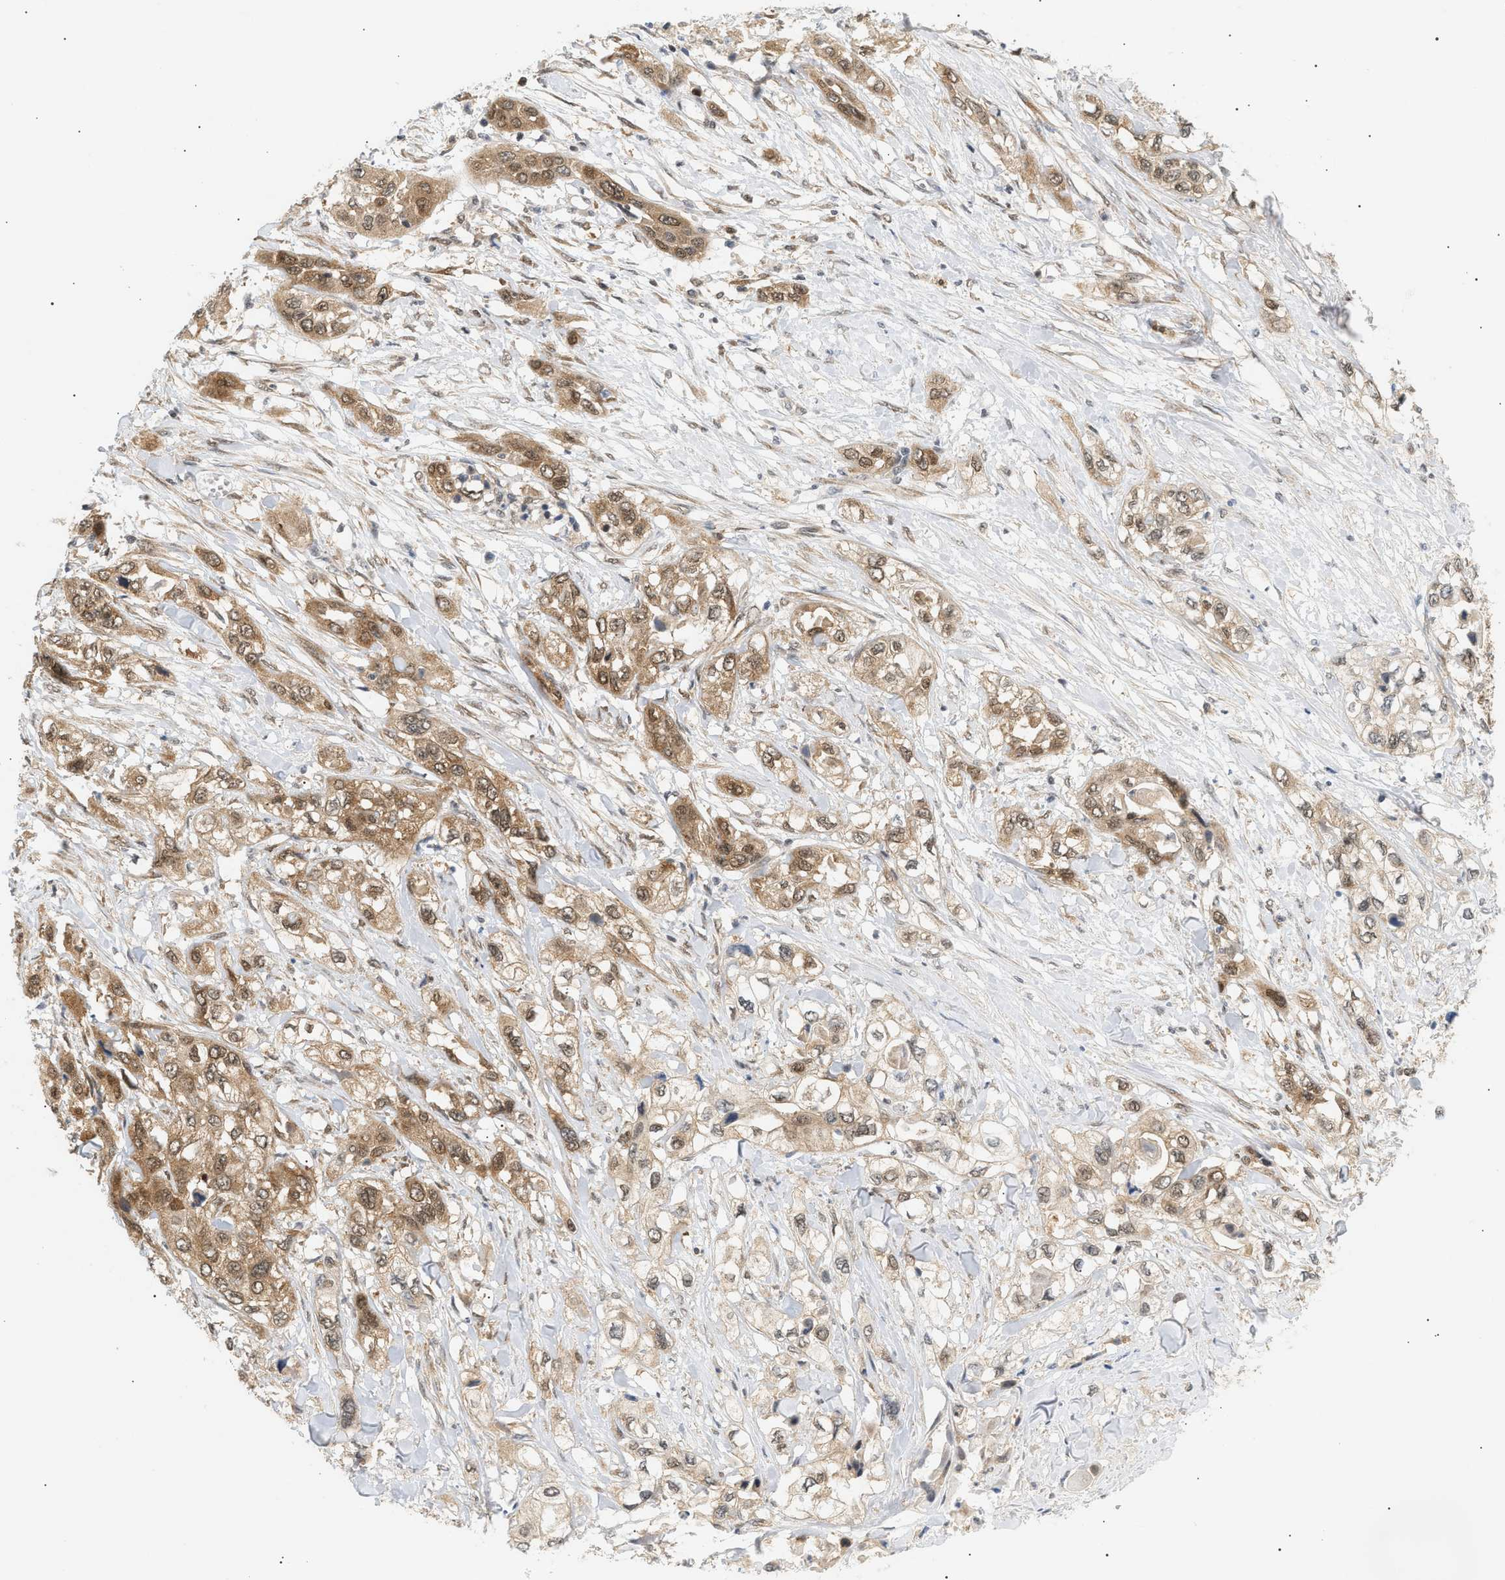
{"staining": {"intensity": "moderate", "quantity": ">75%", "location": "cytoplasmic/membranous,nuclear"}, "tissue": "pancreatic cancer", "cell_type": "Tumor cells", "image_type": "cancer", "snomed": [{"axis": "morphology", "description": "Adenocarcinoma, NOS"}, {"axis": "topography", "description": "Pancreas"}], "caption": "This is a micrograph of IHC staining of pancreatic cancer (adenocarcinoma), which shows moderate expression in the cytoplasmic/membranous and nuclear of tumor cells.", "gene": "SHC1", "patient": {"sex": "female", "age": 70}}